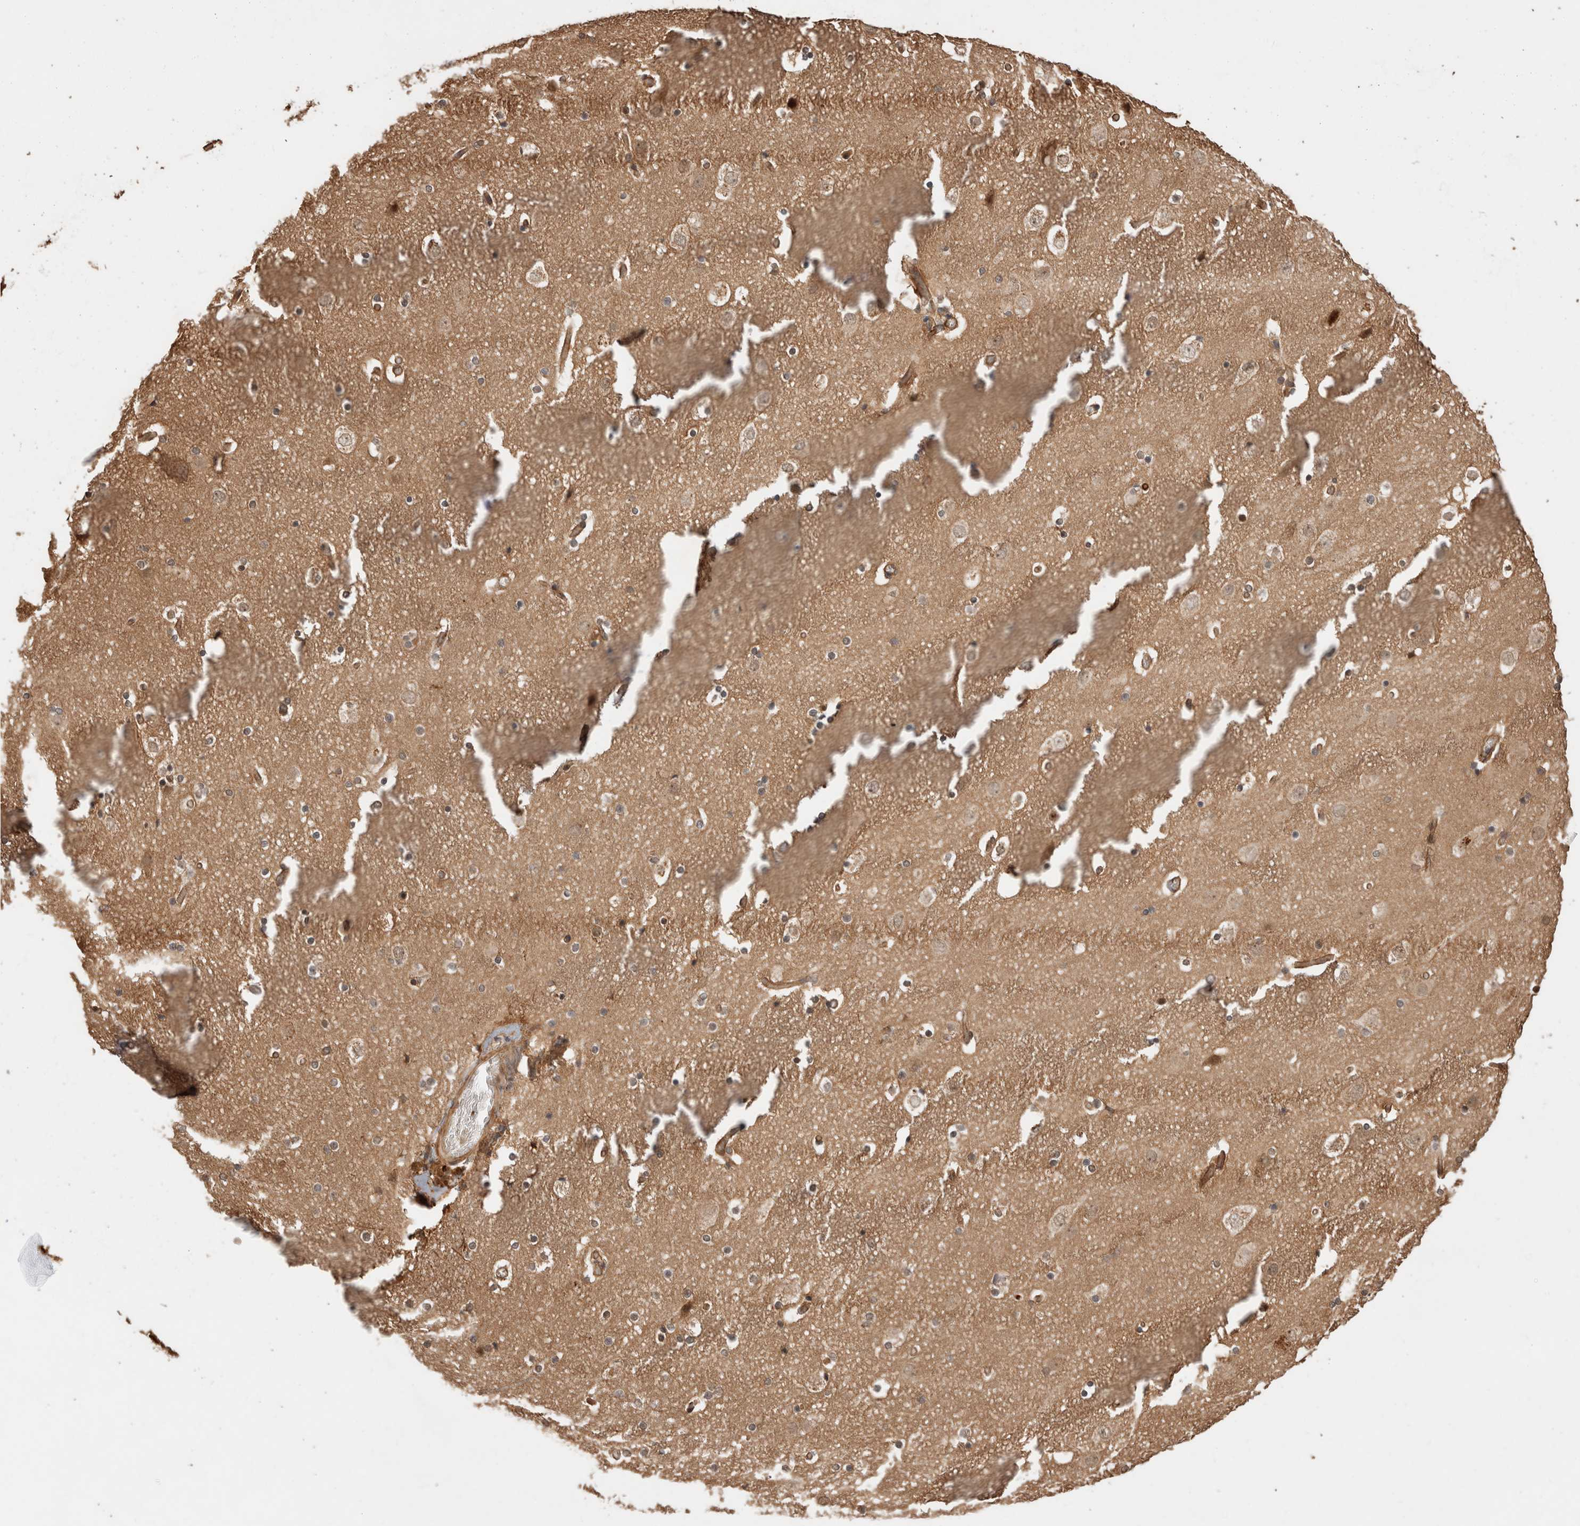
{"staining": {"intensity": "moderate", "quantity": ">75%", "location": "cytoplasmic/membranous"}, "tissue": "cerebral cortex", "cell_type": "Endothelial cells", "image_type": "normal", "snomed": [{"axis": "morphology", "description": "Normal tissue, NOS"}, {"axis": "topography", "description": "Cerebral cortex"}], "caption": "Human cerebral cortex stained with a protein marker shows moderate staining in endothelial cells.", "gene": "OTUD6B", "patient": {"sex": "male", "age": 57}}